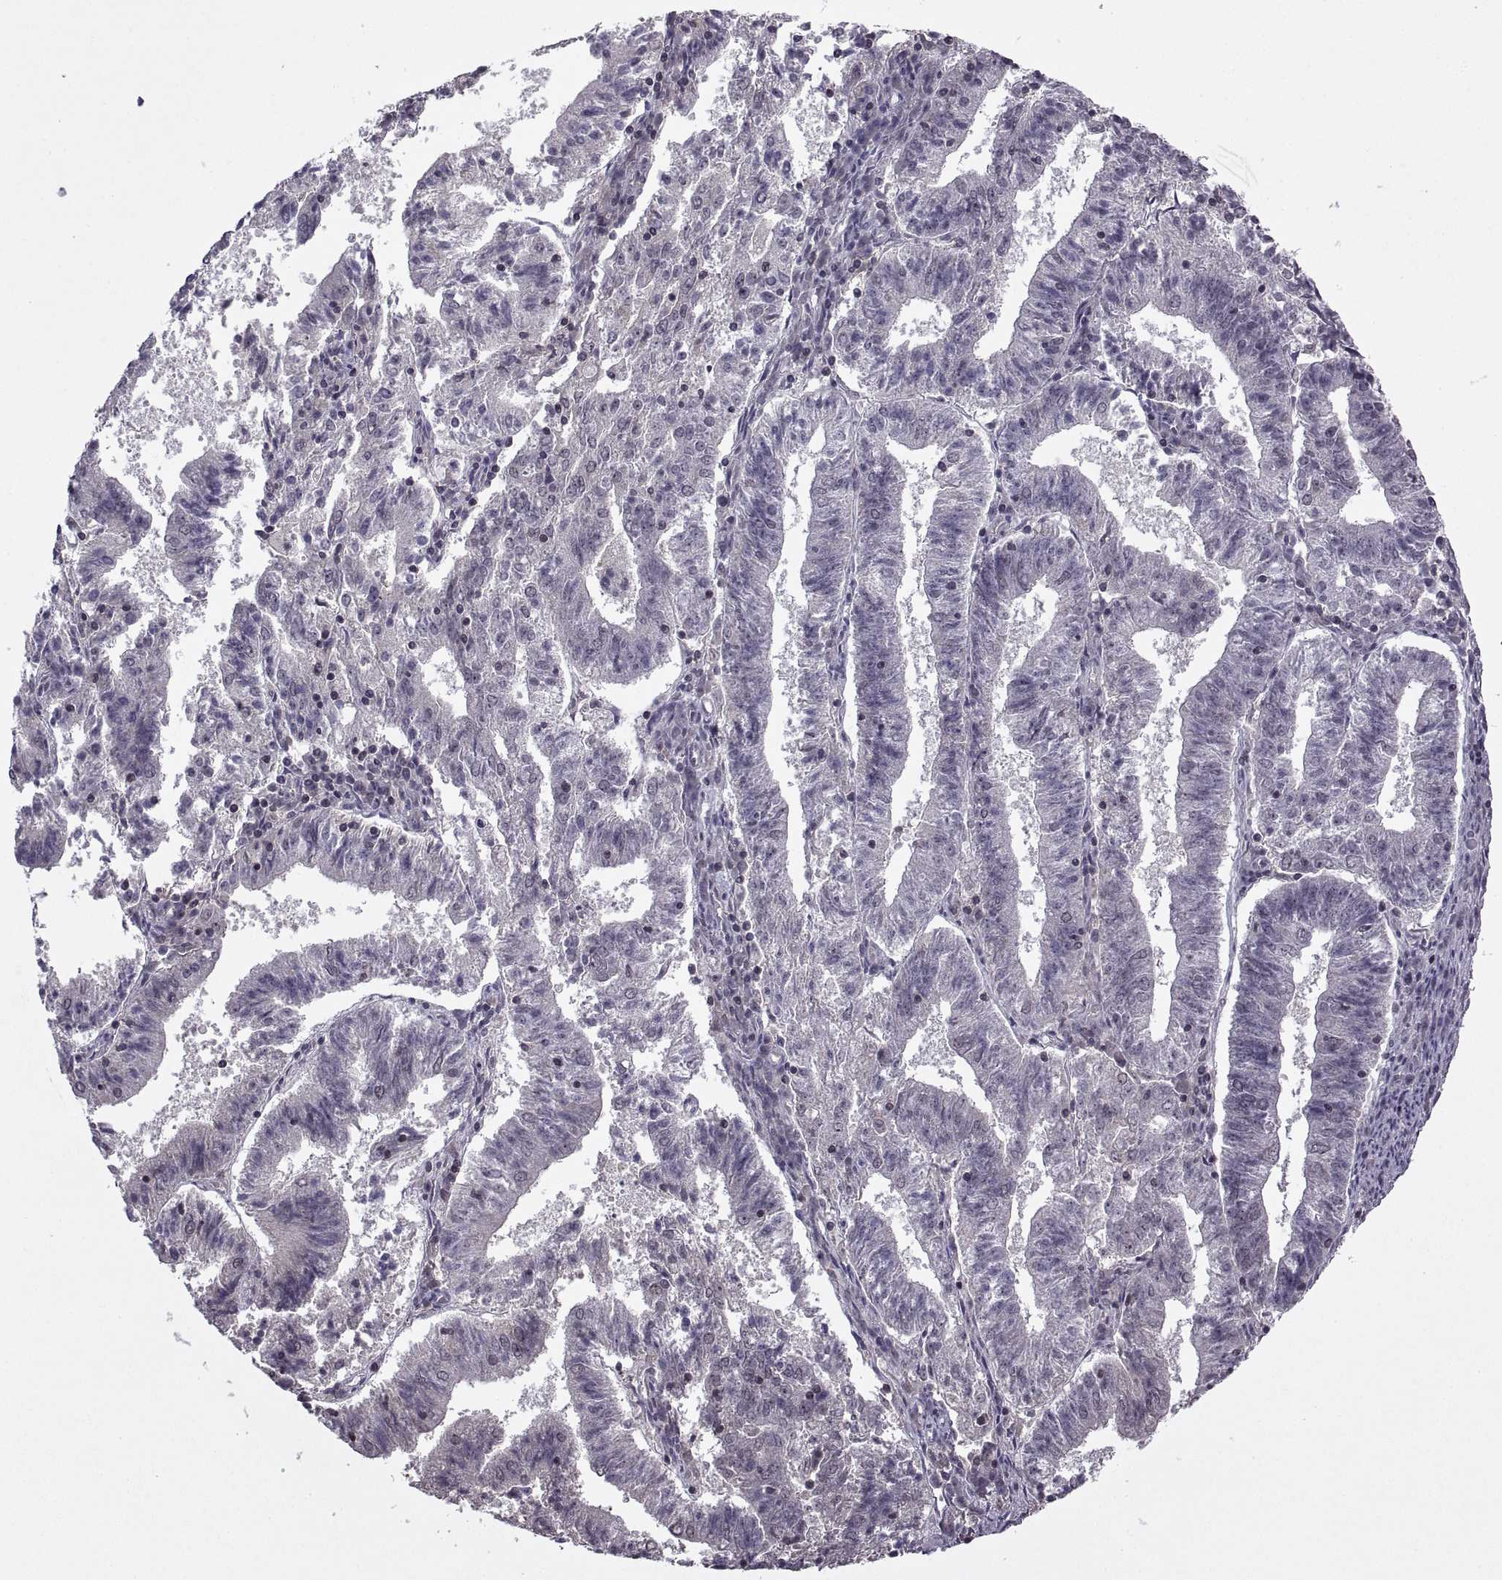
{"staining": {"intensity": "negative", "quantity": "none", "location": "none"}, "tissue": "endometrial cancer", "cell_type": "Tumor cells", "image_type": "cancer", "snomed": [{"axis": "morphology", "description": "Adenocarcinoma, NOS"}, {"axis": "topography", "description": "Endometrium"}], "caption": "A high-resolution photomicrograph shows immunohistochemistry staining of endometrial cancer, which shows no significant positivity in tumor cells.", "gene": "INTS3", "patient": {"sex": "female", "age": 82}}